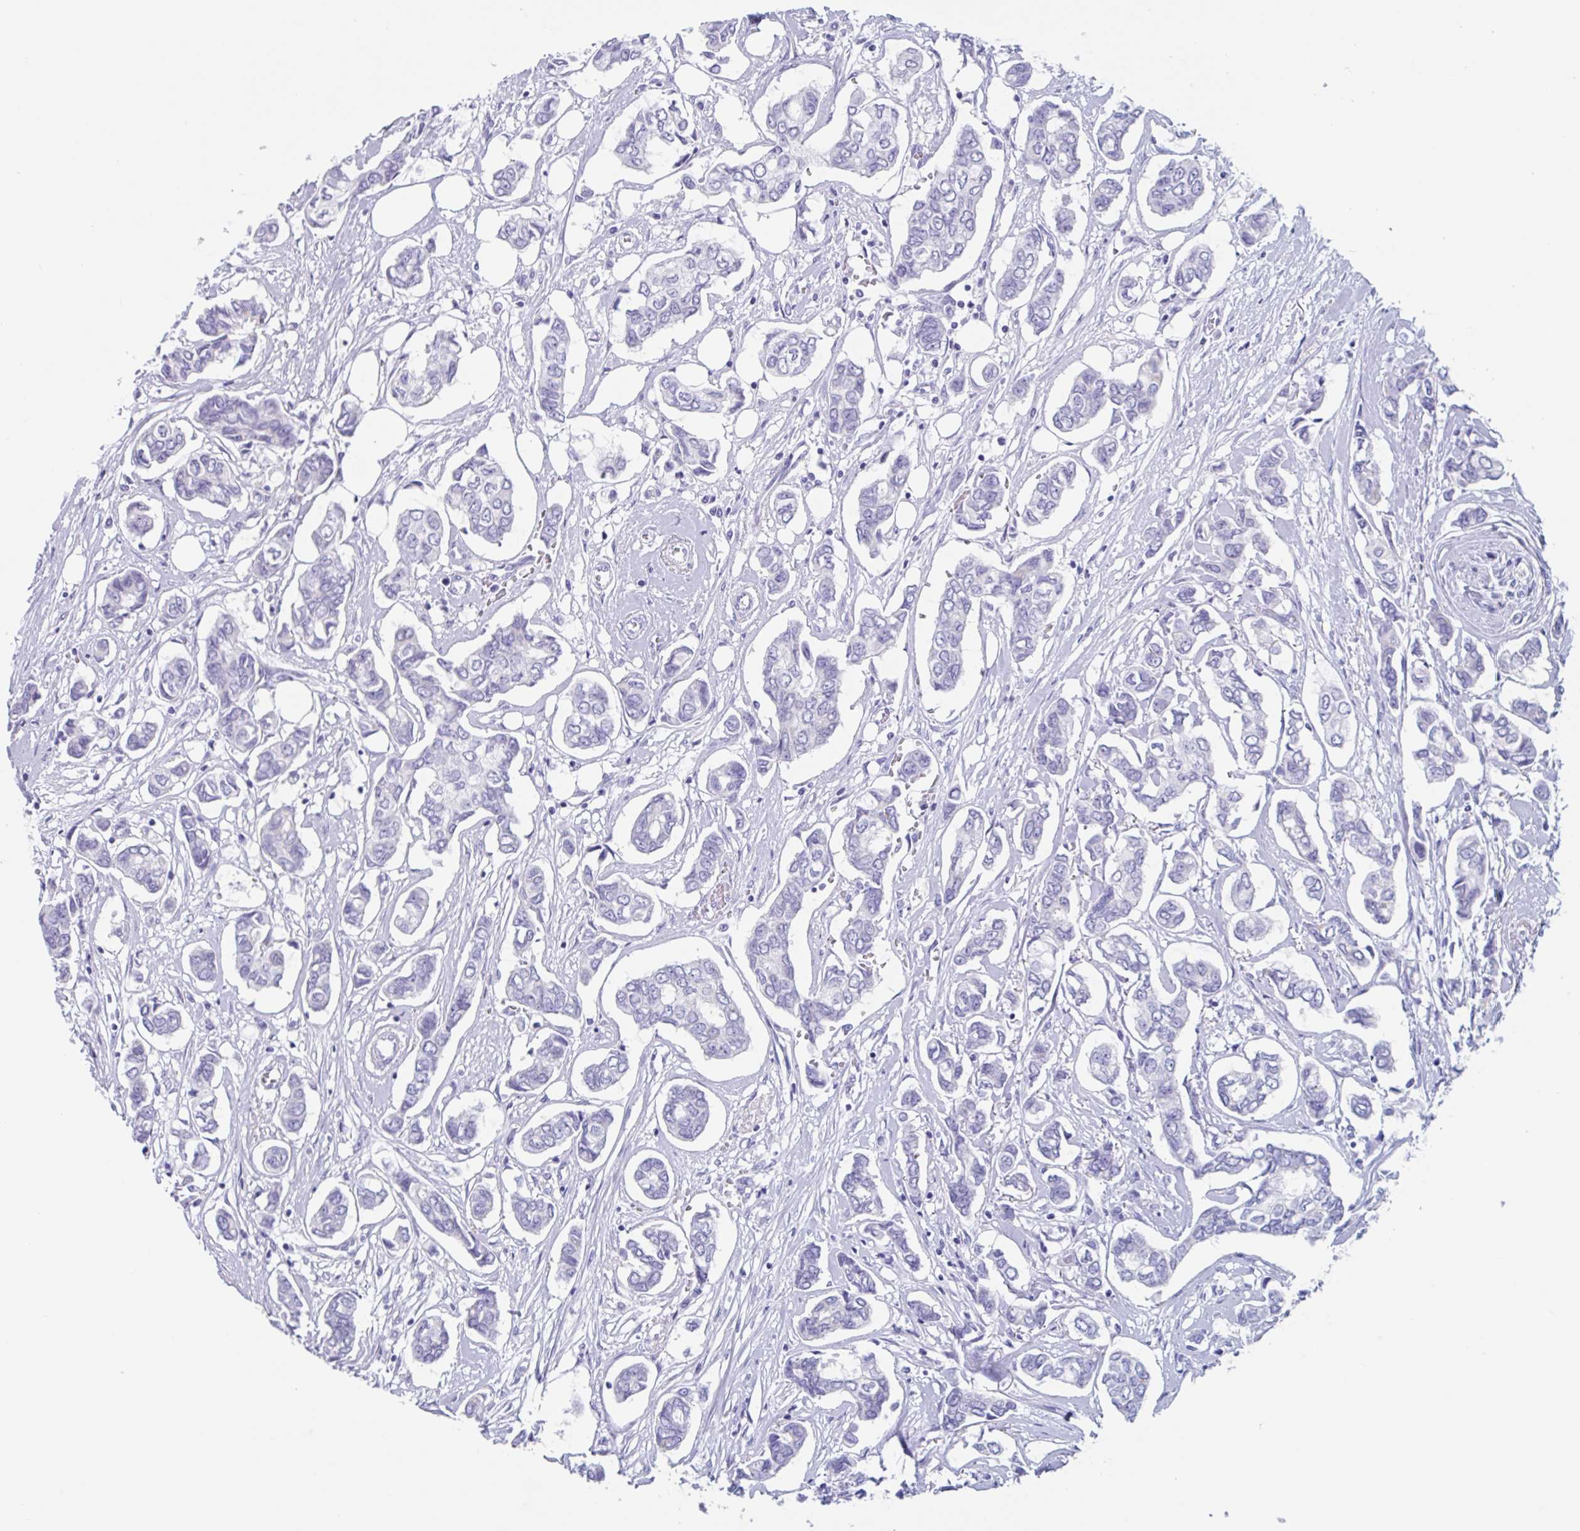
{"staining": {"intensity": "negative", "quantity": "none", "location": "none"}, "tissue": "breast cancer", "cell_type": "Tumor cells", "image_type": "cancer", "snomed": [{"axis": "morphology", "description": "Duct carcinoma"}, {"axis": "topography", "description": "Breast"}], "caption": "High magnification brightfield microscopy of breast cancer (intraductal carcinoma) stained with DAB (3,3'-diaminobenzidine) (brown) and counterstained with hematoxylin (blue): tumor cells show no significant staining.", "gene": "CPTP", "patient": {"sex": "female", "age": 73}}